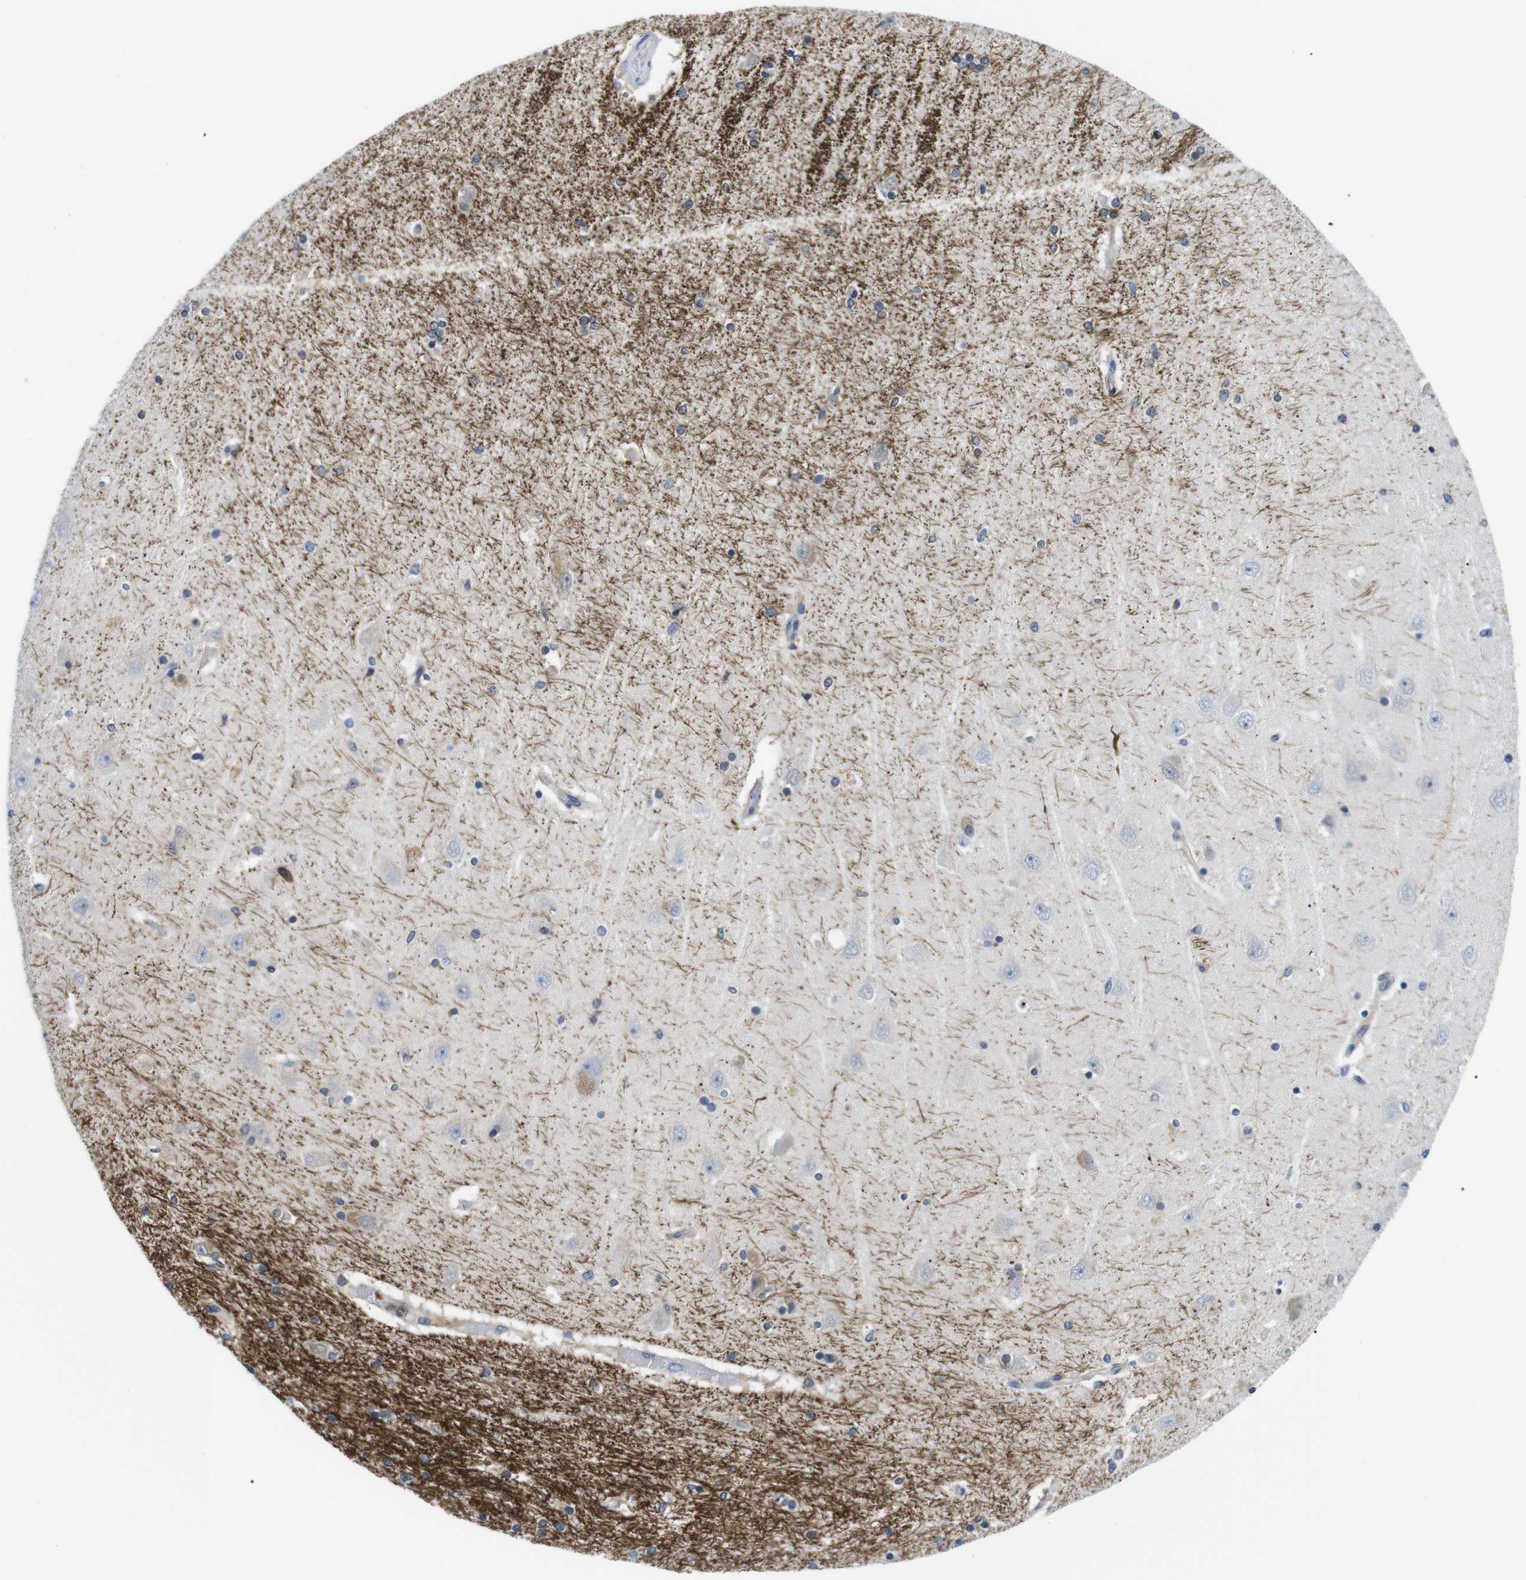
{"staining": {"intensity": "weak", "quantity": "<25%", "location": "cytoplasmic/membranous"}, "tissue": "hippocampus", "cell_type": "Glial cells", "image_type": "normal", "snomed": [{"axis": "morphology", "description": "Normal tissue, NOS"}, {"axis": "topography", "description": "Hippocampus"}], "caption": "The micrograph demonstrates no staining of glial cells in benign hippocampus. (Brightfield microscopy of DAB immunohistochemistry at high magnification).", "gene": "CD300C", "patient": {"sex": "female", "age": 54}}